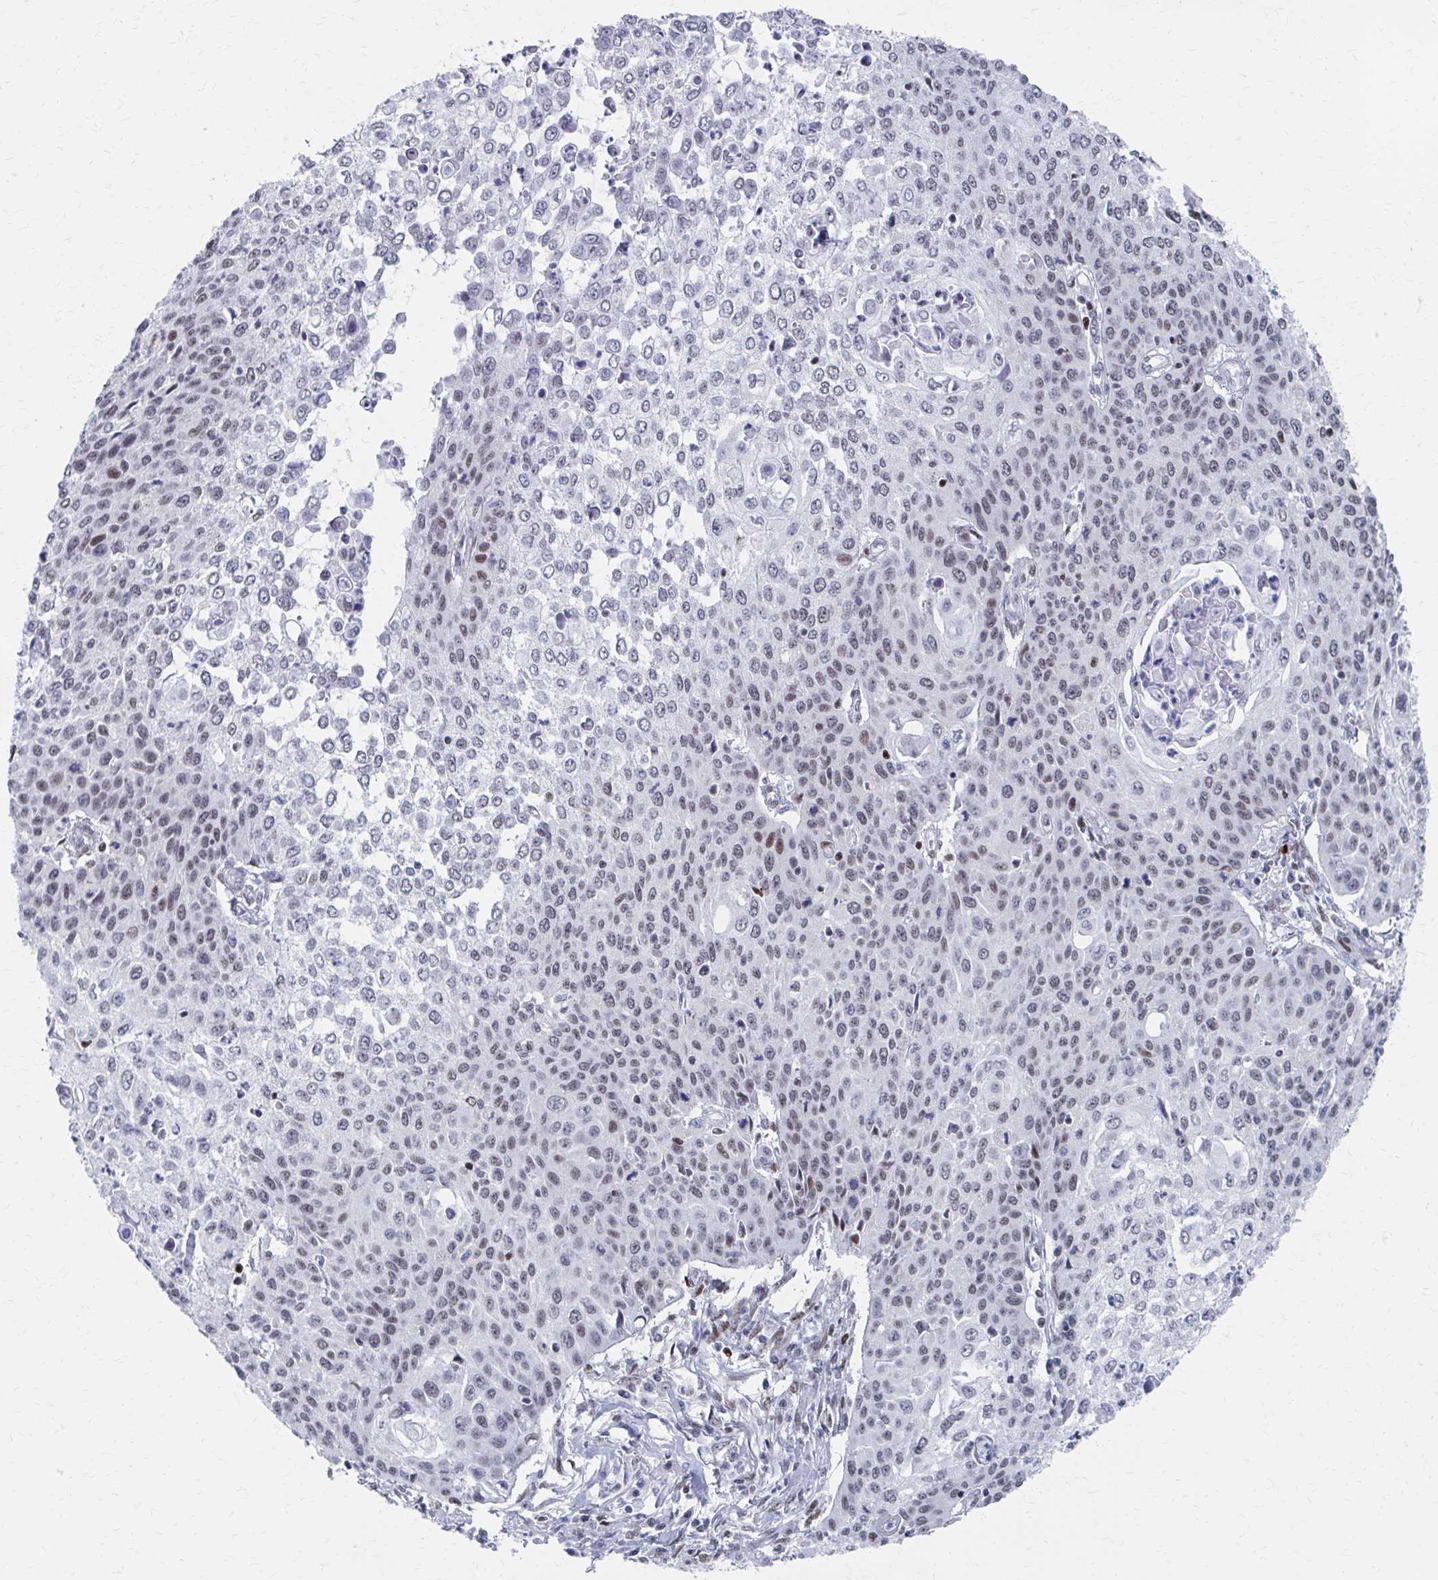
{"staining": {"intensity": "weak", "quantity": "25%-75%", "location": "nuclear"}, "tissue": "cervical cancer", "cell_type": "Tumor cells", "image_type": "cancer", "snomed": [{"axis": "morphology", "description": "Squamous cell carcinoma, NOS"}, {"axis": "topography", "description": "Cervix"}], "caption": "IHC staining of cervical cancer, which shows low levels of weak nuclear positivity in approximately 25%-75% of tumor cells indicating weak nuclear protein expression. The staining was performed using DAB (brown) for protein detection and nuclei were counterstained in hematoxylin (blue).", "gene": "CDIN1", "patient": {"sex": "female", "age": 65}}